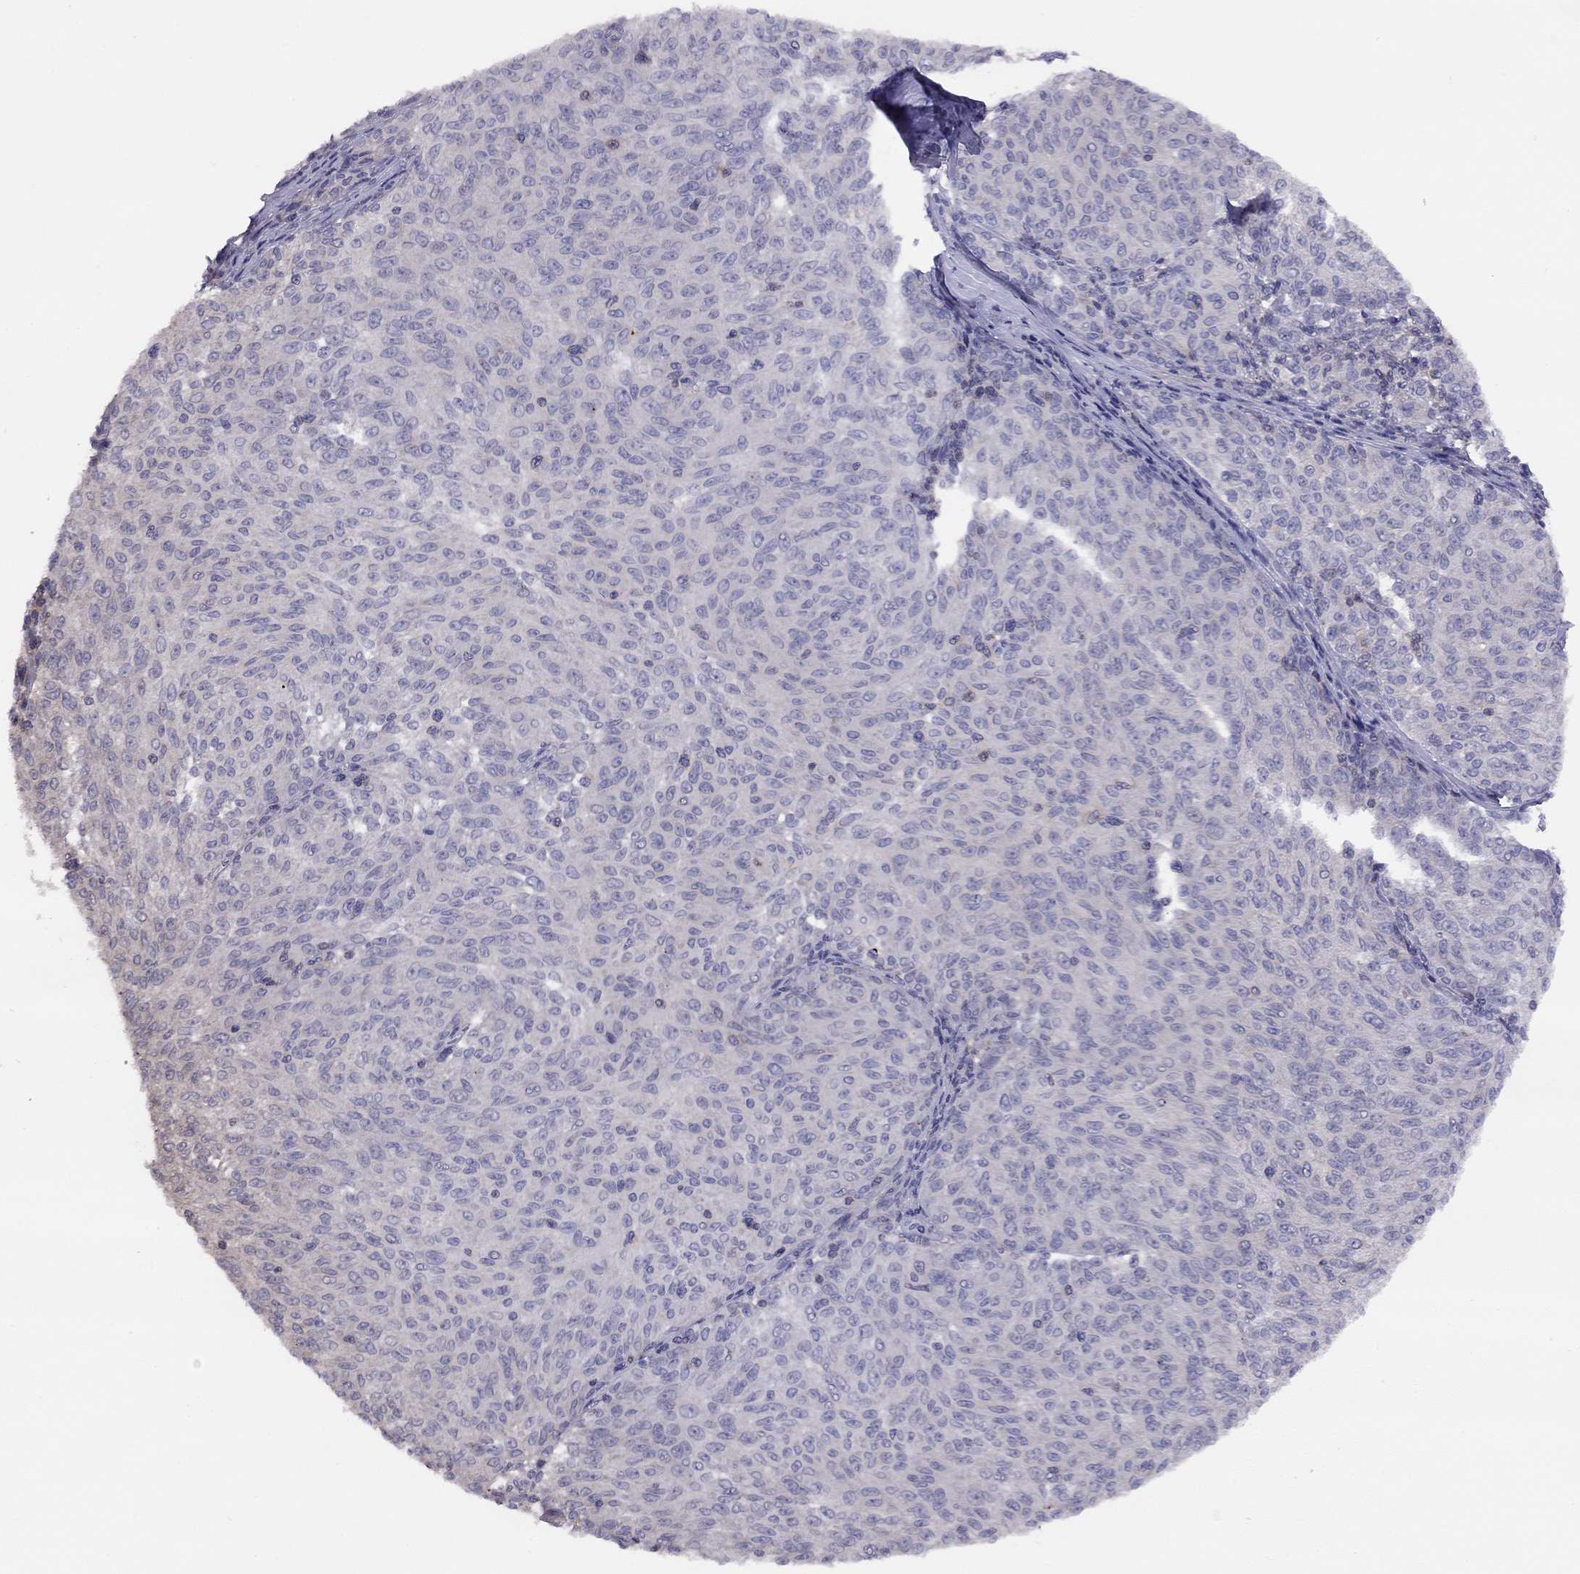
{"staining": {"intensity": "negative", "quantity": "none", "location": "none"}, "tissue": "melanoma", "cell_type": "Tumor cells", "image_type": "cancer", "snomed": [{"axis": "morphology", "description": "Malignant melanoma, NOS"}, {"axis": "topography", "description": "Skin"}], "caption": "Tumor cells show no significant protein positivity in melanoma. (Brightfield microscopy of DAB immunohistochemistry (IHC) at high magnification).", "gene": "CITED1", "patient": {"sex": "female", "age": 72}}